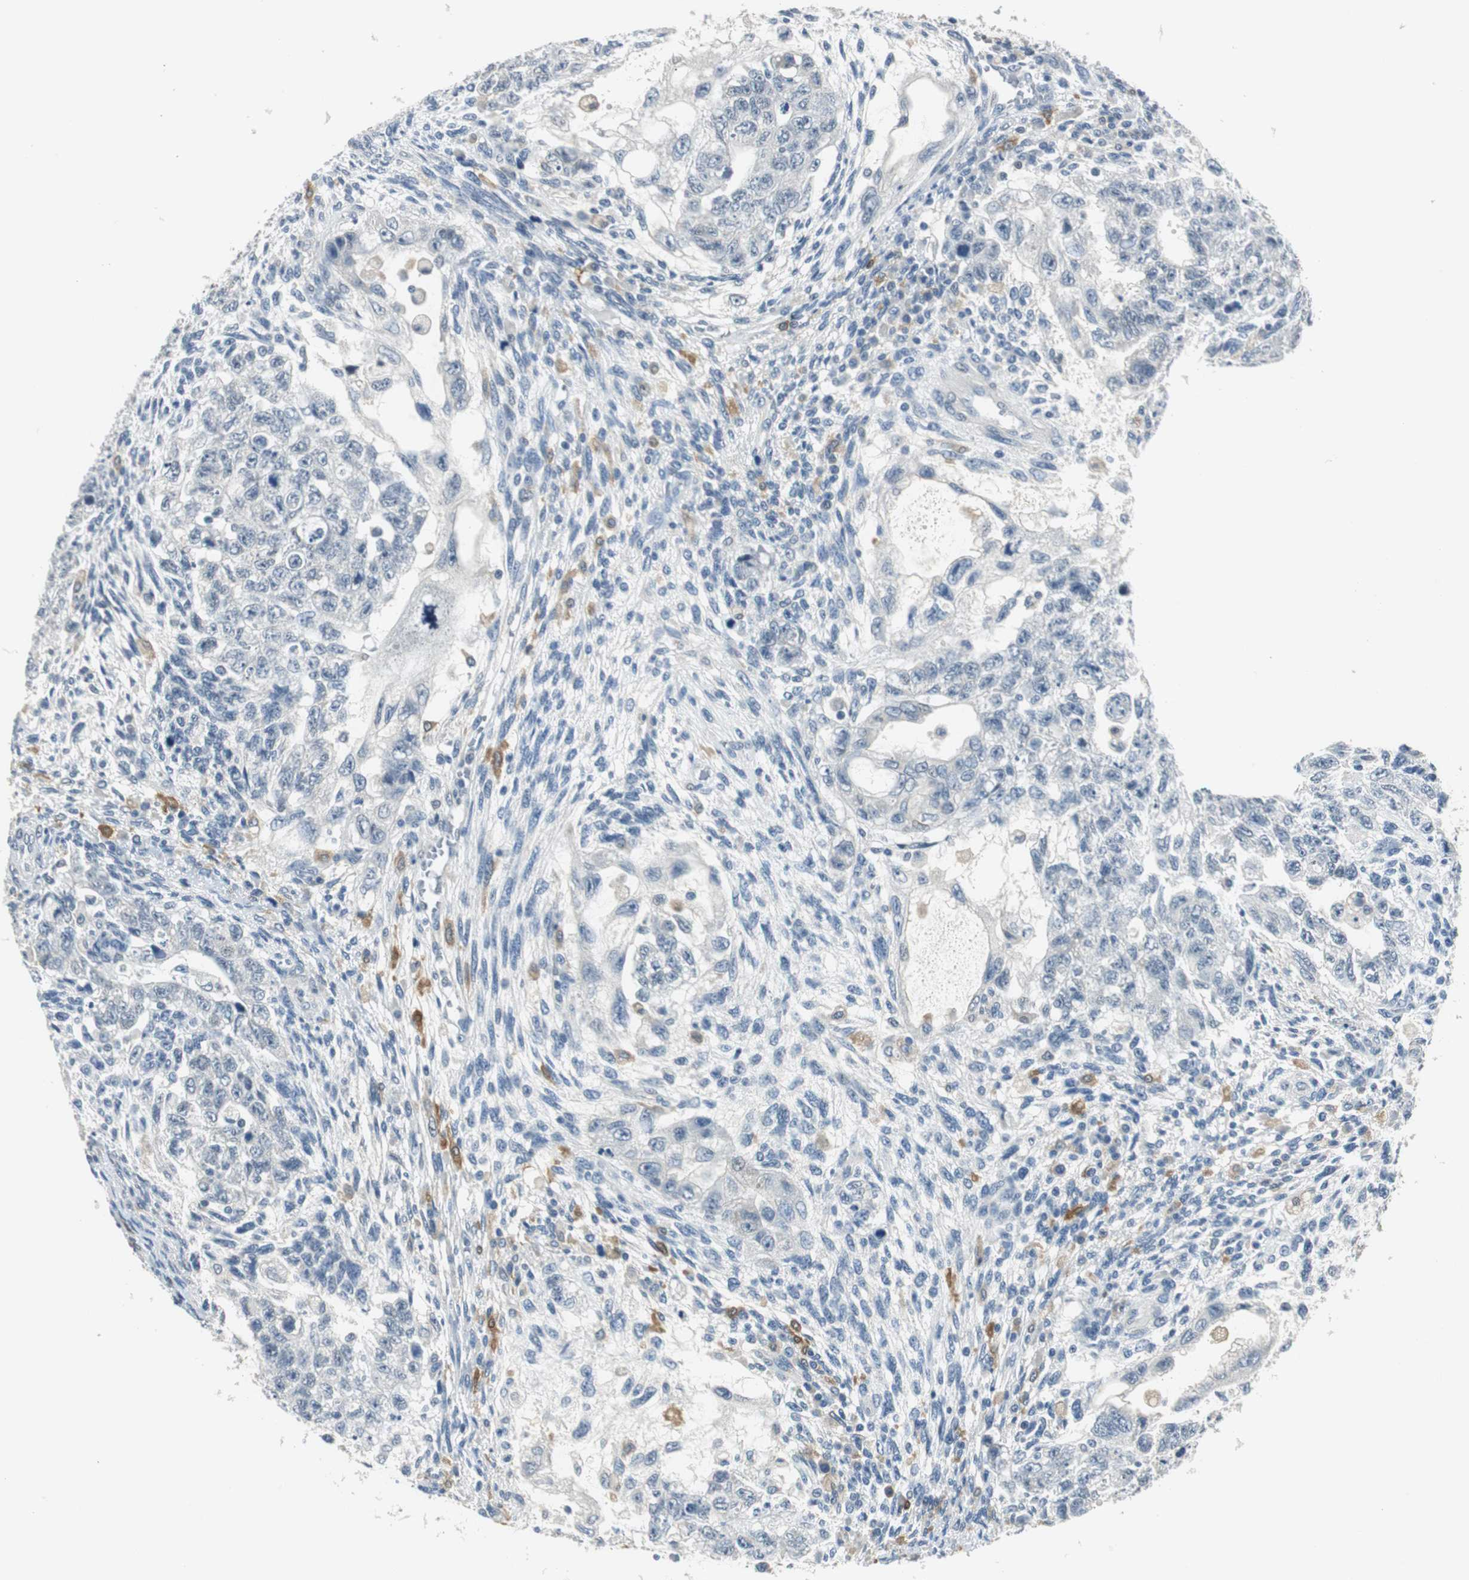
{"staining": {"intensity": "negative", "quantity": "none", "location": "none"}, "tissue": "testis cancer", "cell_type": "Tumor cells", "image_type": "cancer", "snomed": [{"axis": "morphology", "description": "Normal tissue, NOS"}, {"axis": "morphology", "description": "Carcinoma, Embryonal, NOS"}, {"axis": "topography", "description": "Testis"}], "caption": "Testis embryonal carcinoma was stained to show a protein in brown. There is no significant positivity in tumor cells.", "gene": "ME1", "patient": {"sex": "male", "age": 36}}